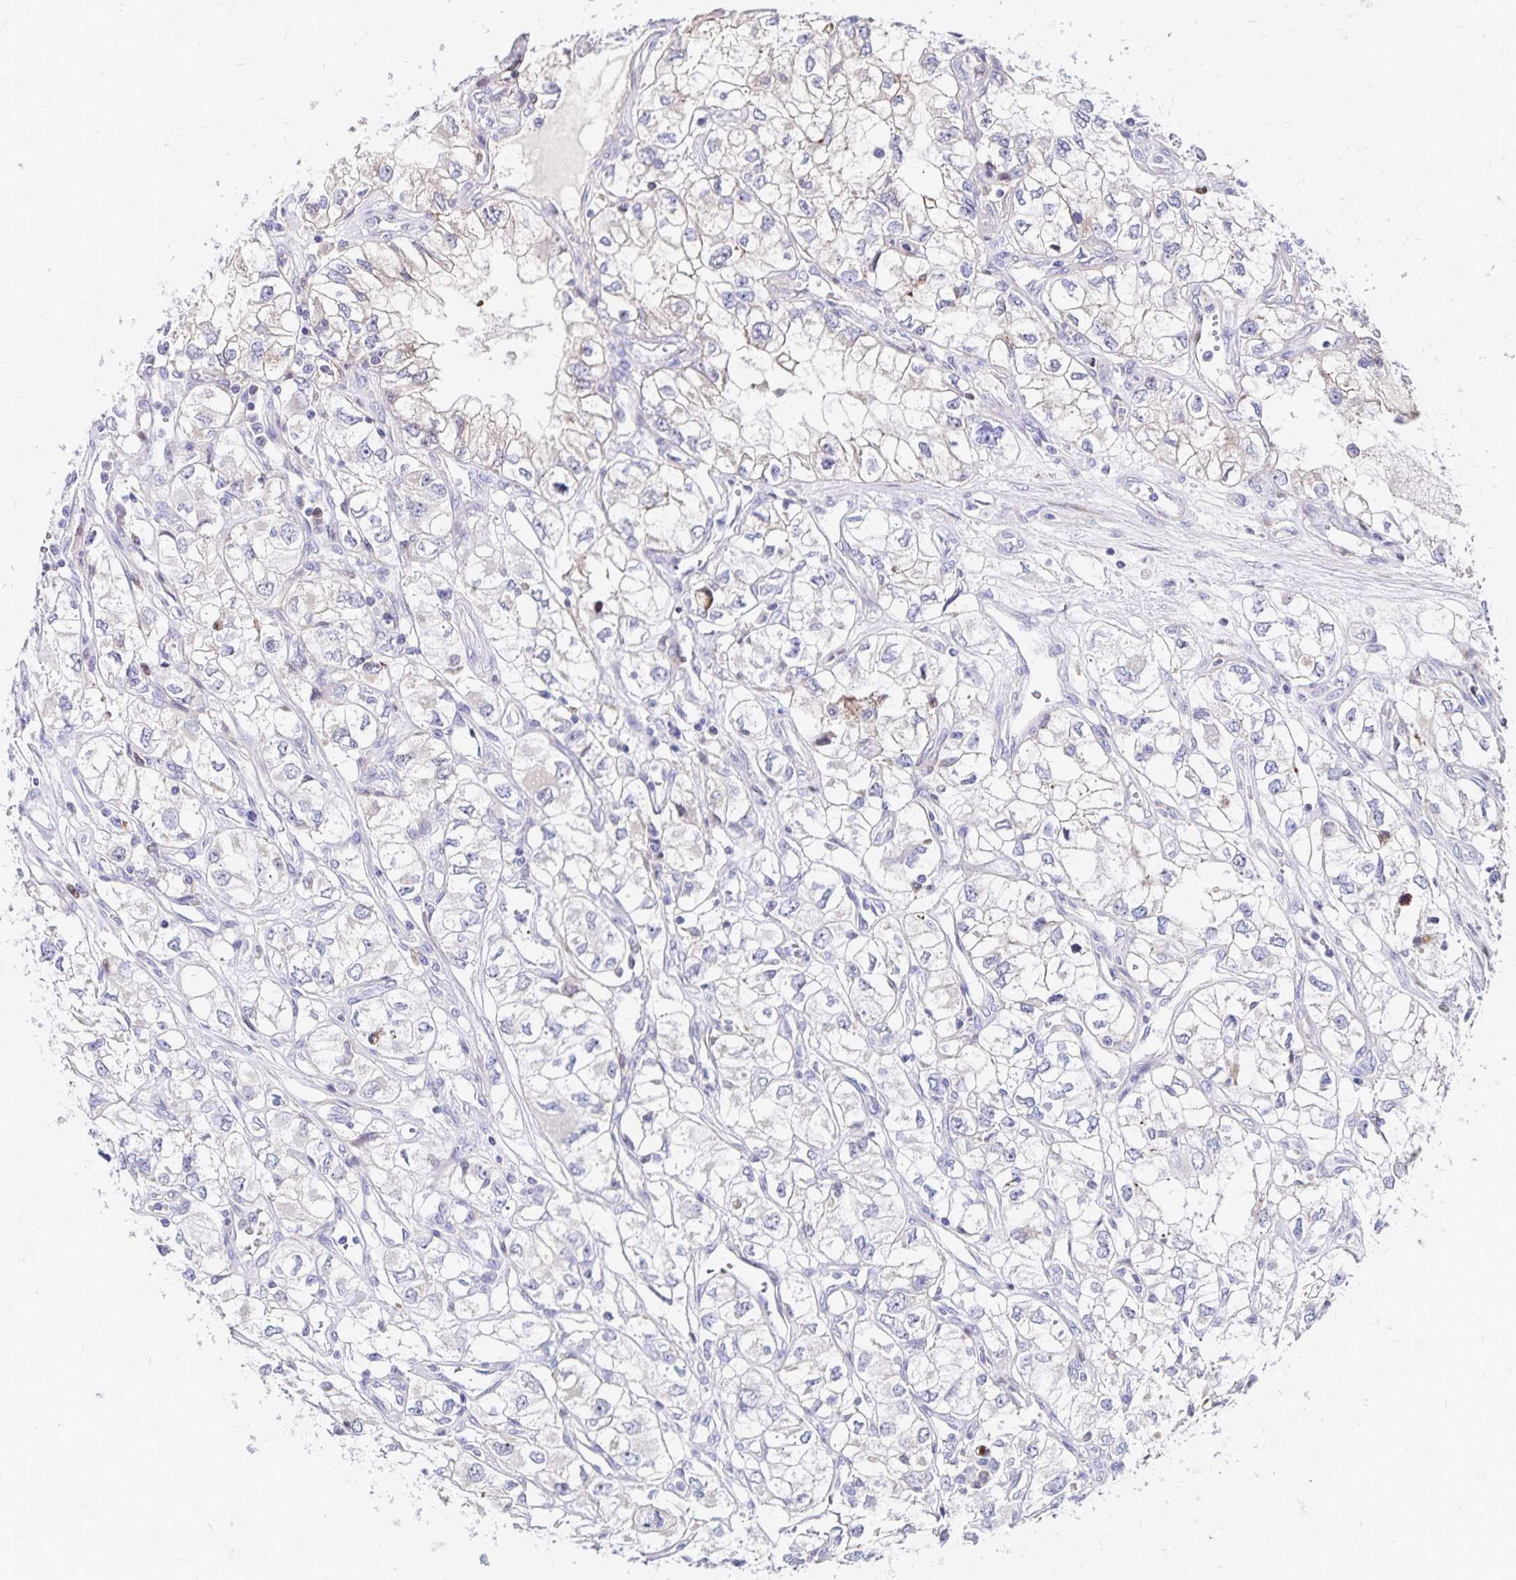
{"staining": {"intensity": "negative", "quantity": "none", "location": "none"}, "tissue": "renal cancer", "cell_type": "Tumor cells", "image_type": "cancer", "snomed": [{"axis": "morphology", "description": "Adenocarcinoma, NOS"}, {"axis": "topography", "description": "Kidney"}], "caption": "A photomicrograph of renal cancer stained for a protein shows no brown staining in tumor cells. The staining is performed using DAB brown chromogen with nuclei counter-stained in using hematoxylin.", "gene": "NECAP1", "patient": {"sex": "female", "age": 59}}